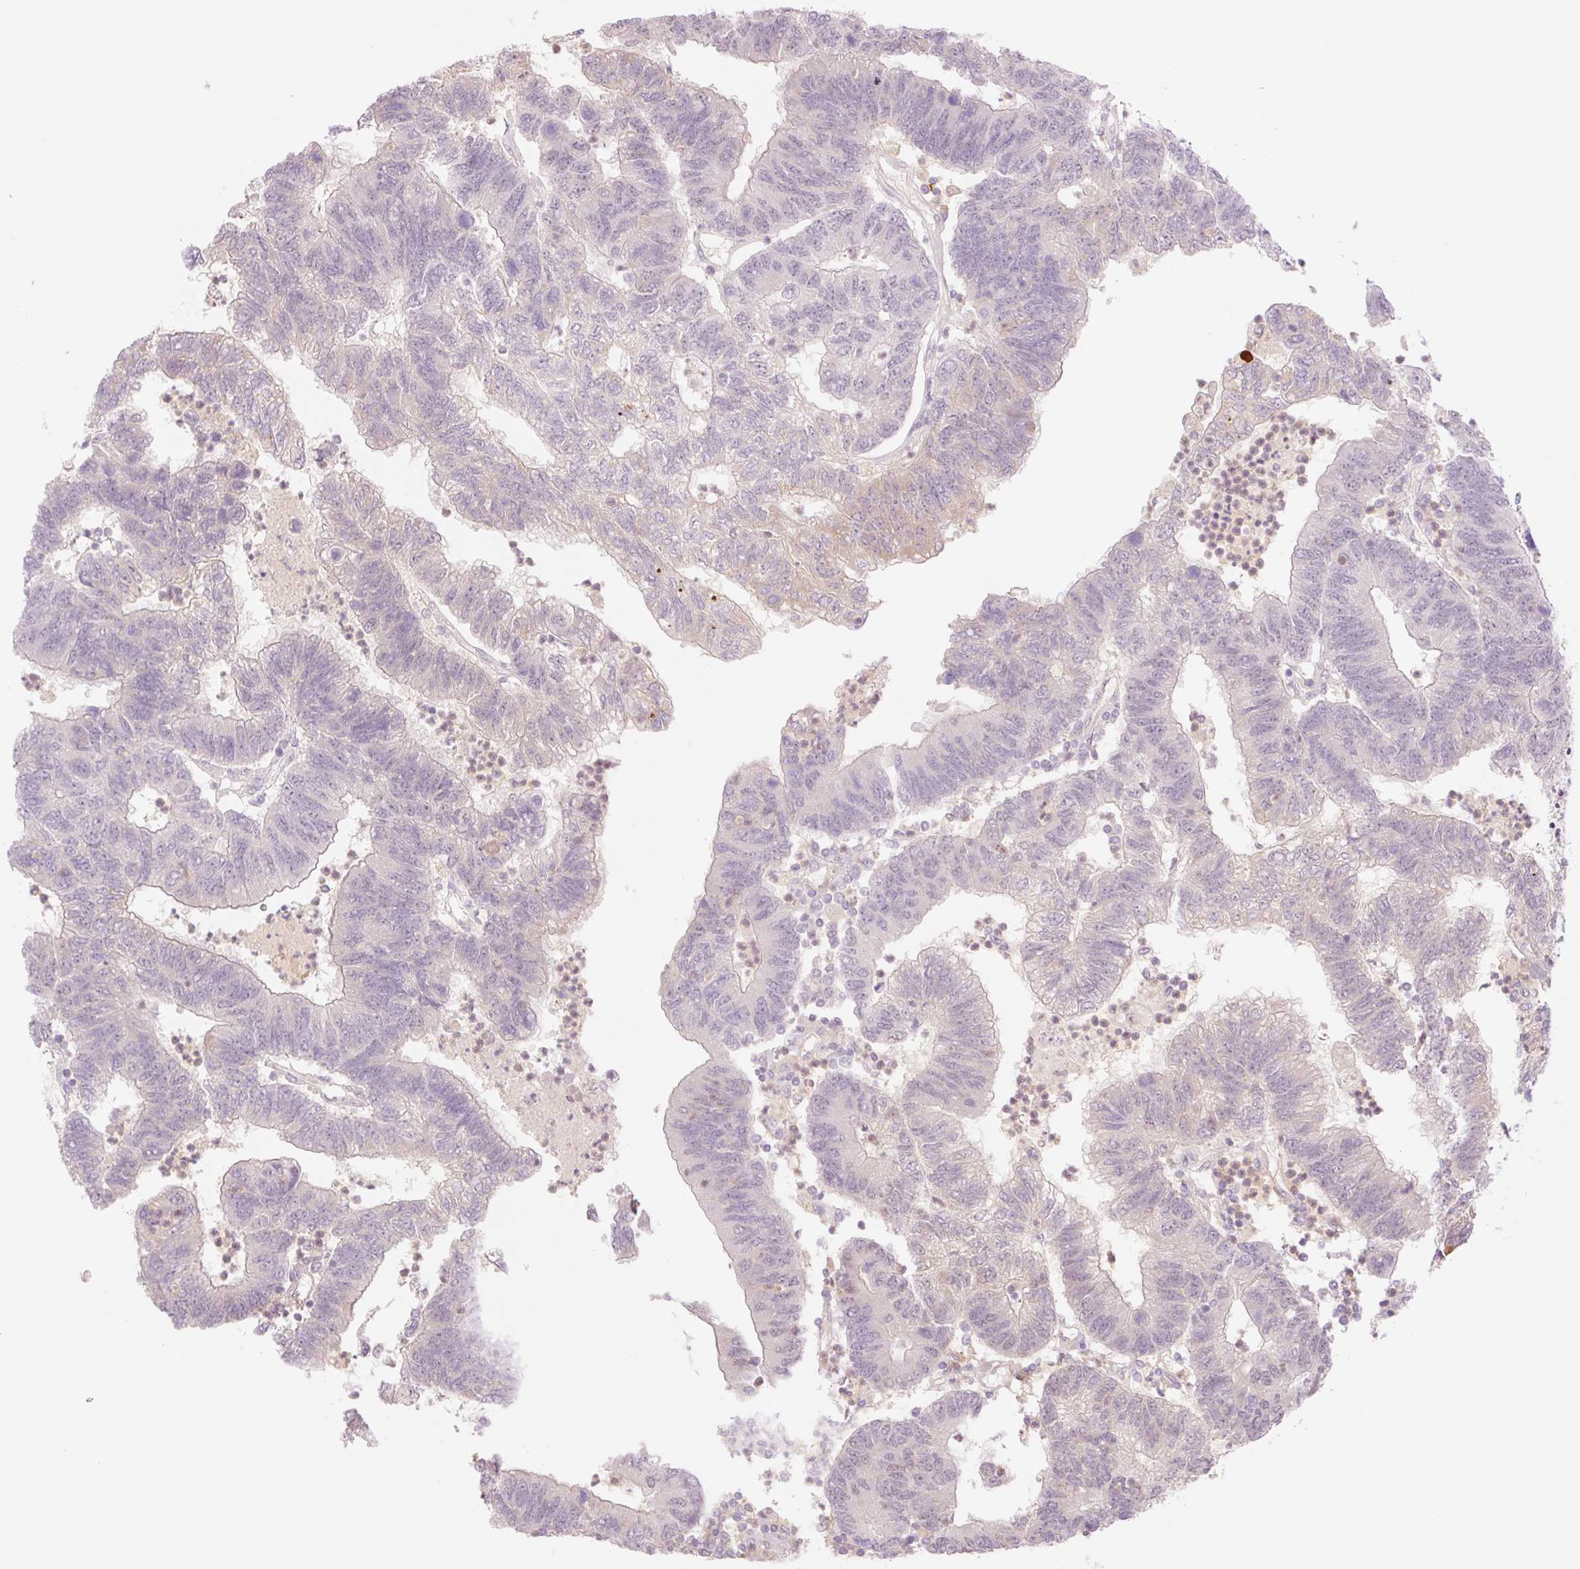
{"staining": {"intensity": "negative", "quantity": "none", "location": "none"}, "tissue": "colorectal cancer", "cell_type": "Tumor cells", "image_type": "cancer", "snomed": [{"axis": "morphology", "description": "Adenocarcinoma, NOS"}, {"axis": "topography", "description": "Colon"}], "caption": "Tumor cells show no significant protein staining in adenocarcinoma (colorectal).", "gene": "HEBP1", "patient": {"sex": "female", "age": 48}}